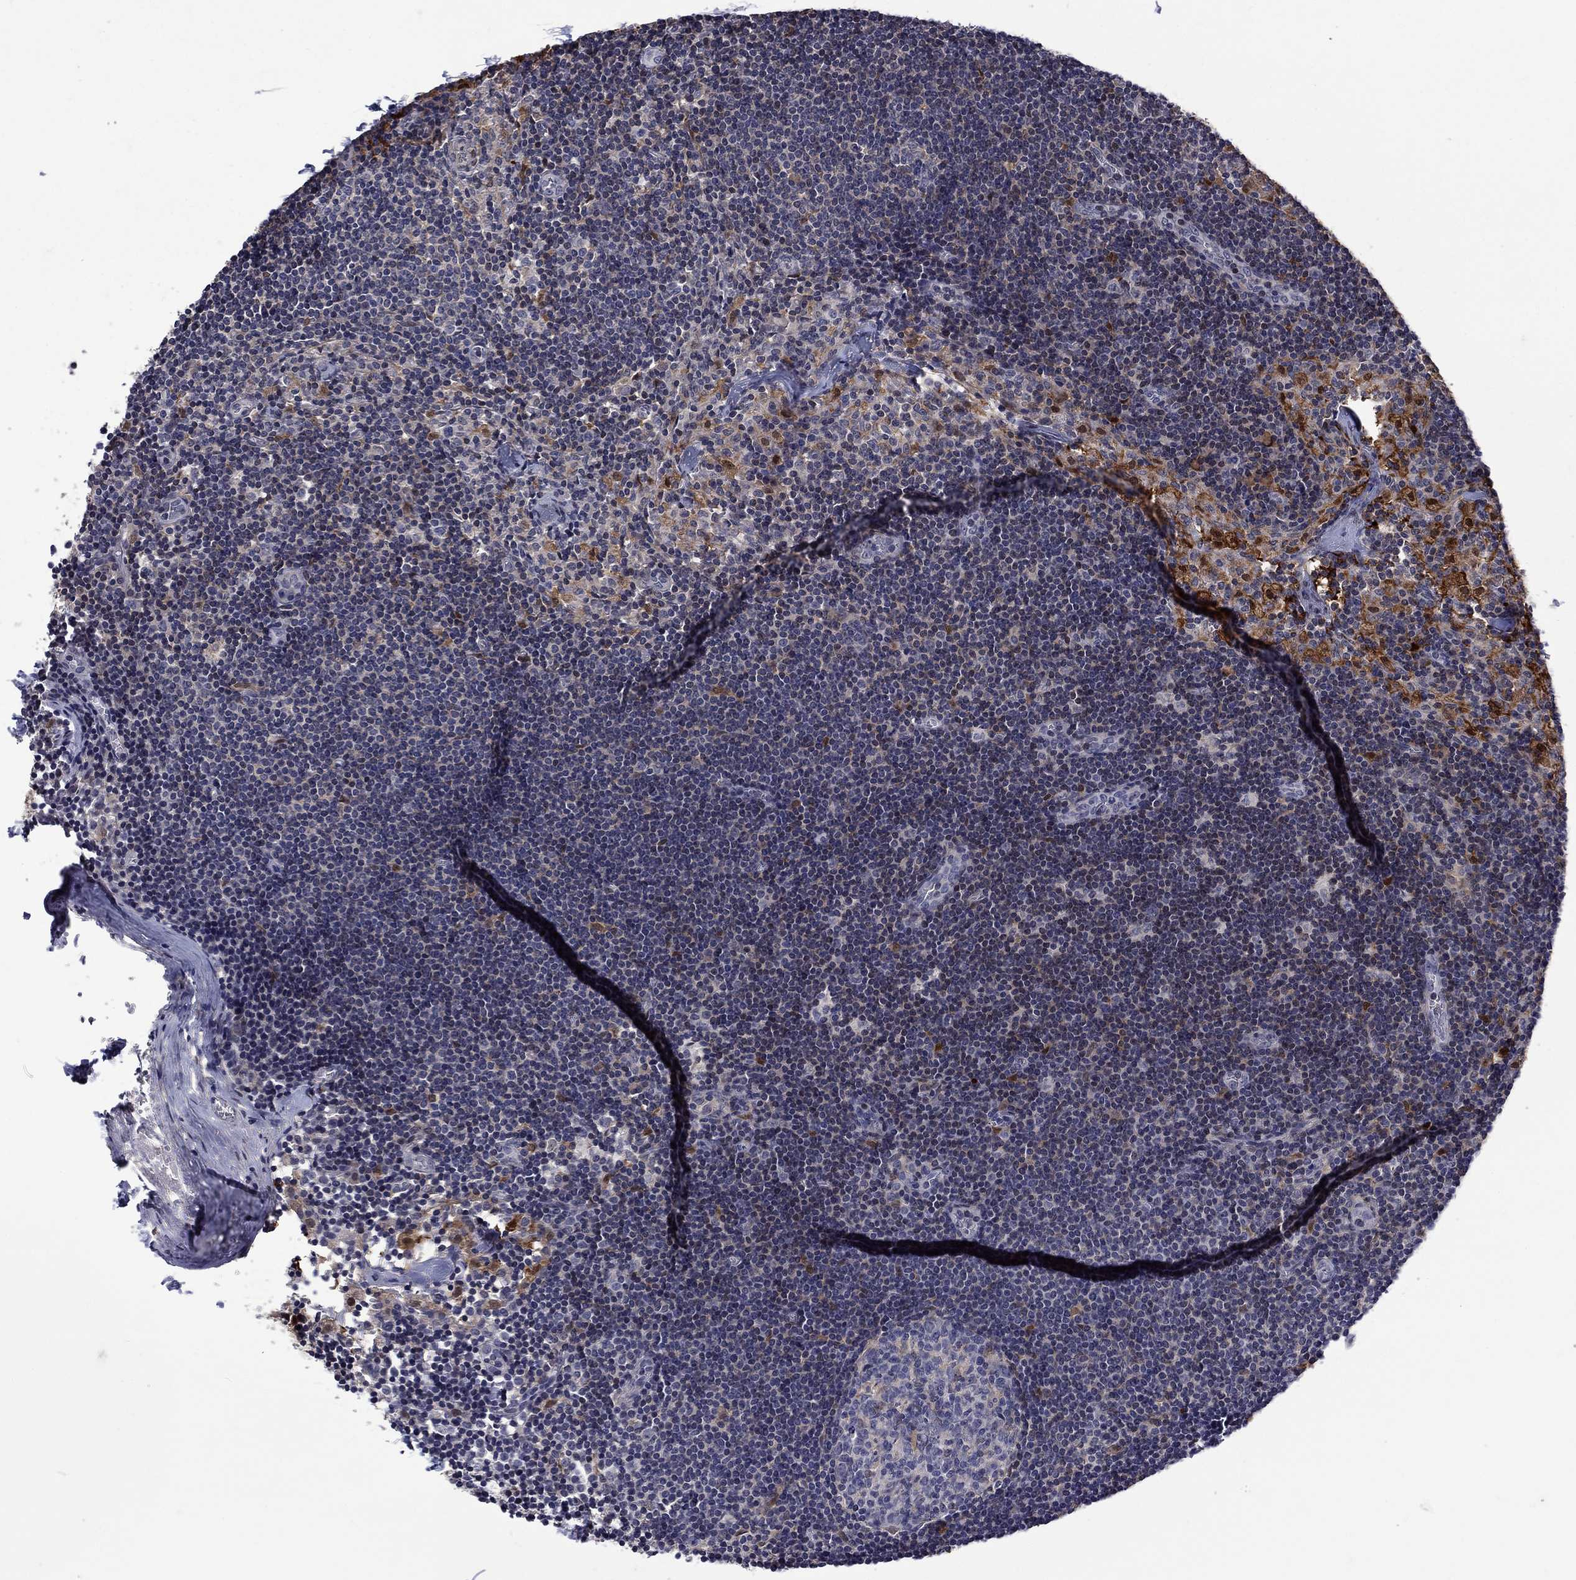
{"staining": {"intensity": "negative", "quantity": "none", "location": "none"}, "tissue": "lymph node", "cell_type": "Germinal center cells", "image_type": "normal", "snomed": [{"axis": "morphology", "description": "Normal tissue, NOS"}, {"axis": "topography", "description": "Lymph node"}], "caption": "DAB immunohistochemical staining of normal human lymph node reveals no significant staining in germinal center cells. (Brightfield microscopy of DAB (3,3'-diaminobenzidine) immunohistochemistry (IHC) at high magnification).", "gene": "CBR1", "patient": {"sex": "female", "age": 52}}